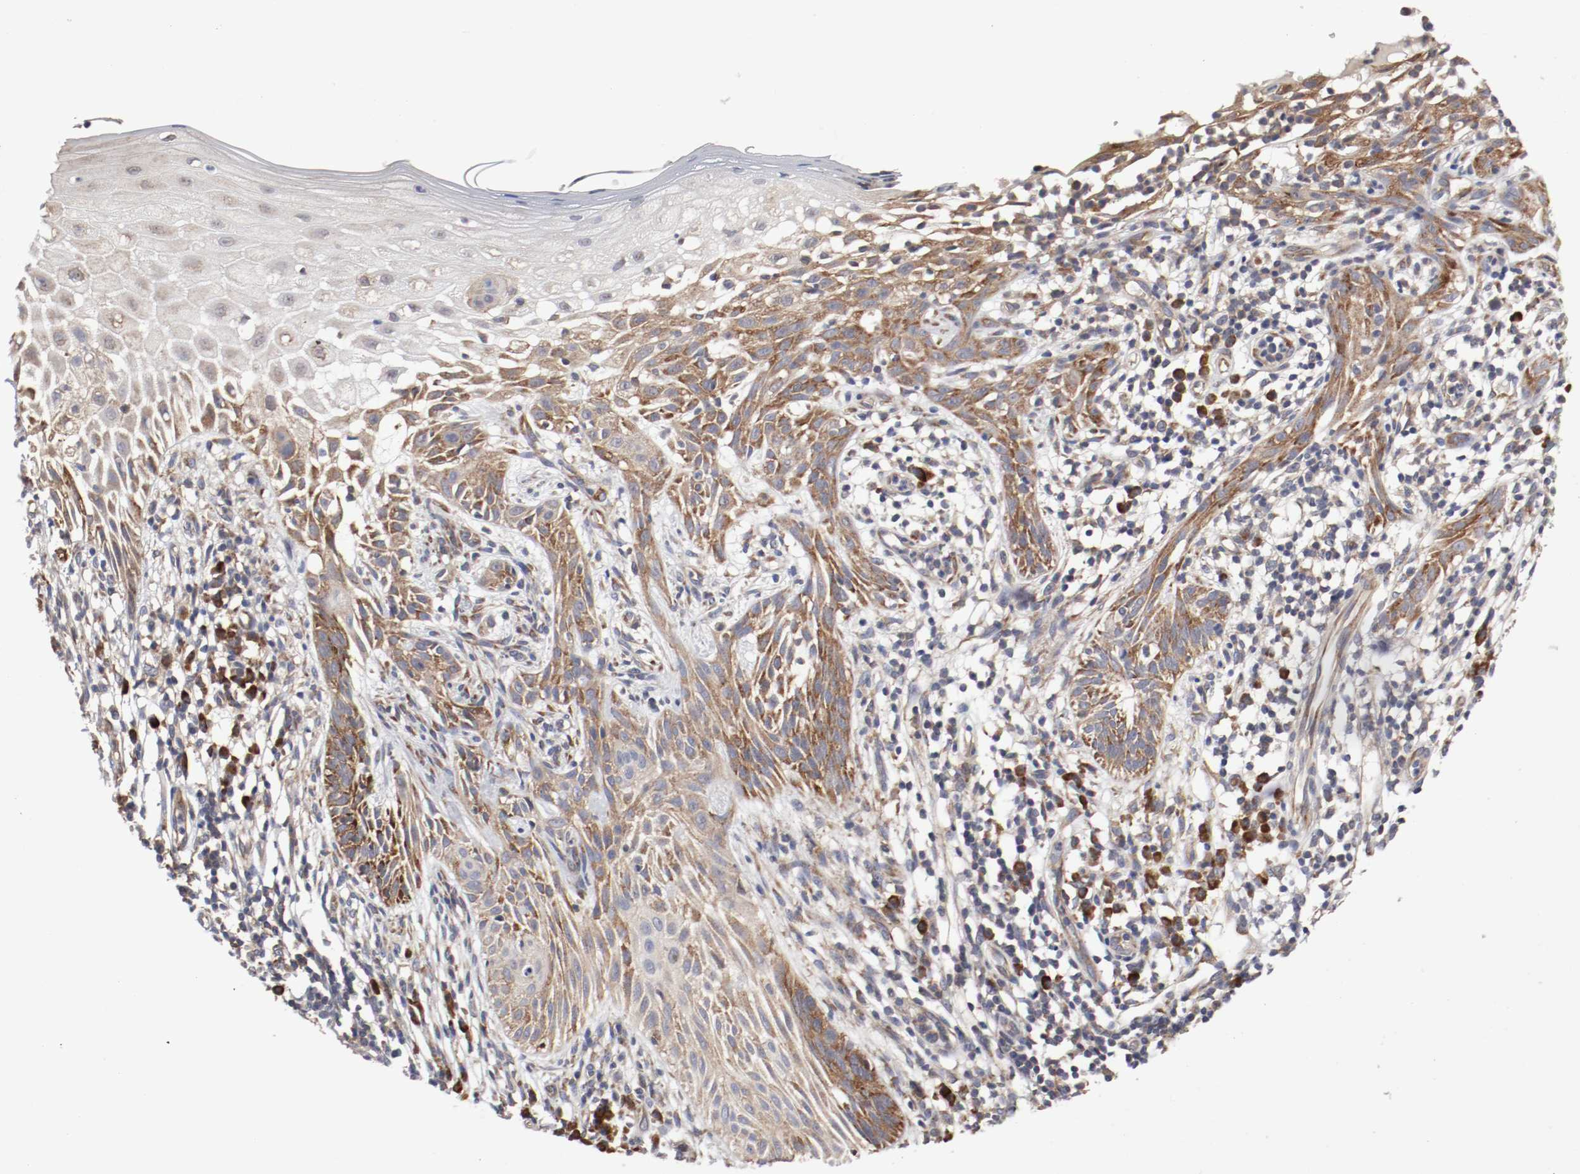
{"staining": {"intensity": "strong", "quantity": ">75%", "location": "cytoplasmic/membranous"}, "tissue": "skin cancer", "cell_type": "Tumor cells", "image_type": "cancer", "snomed": [{"axis": "morphology", "description": "Normal tissue, NOS"}, {"axis": "morphology", "description": "Basal cell carcinoma"}, {"axis": "topography", "description": "Skin"}], "caption": "Basal cell carcinoma (skin) stained with a protein marker shows strong staining in tumor cells.", "gene": "FKBP3", "patient": {"sex": "female", "age": 69}}